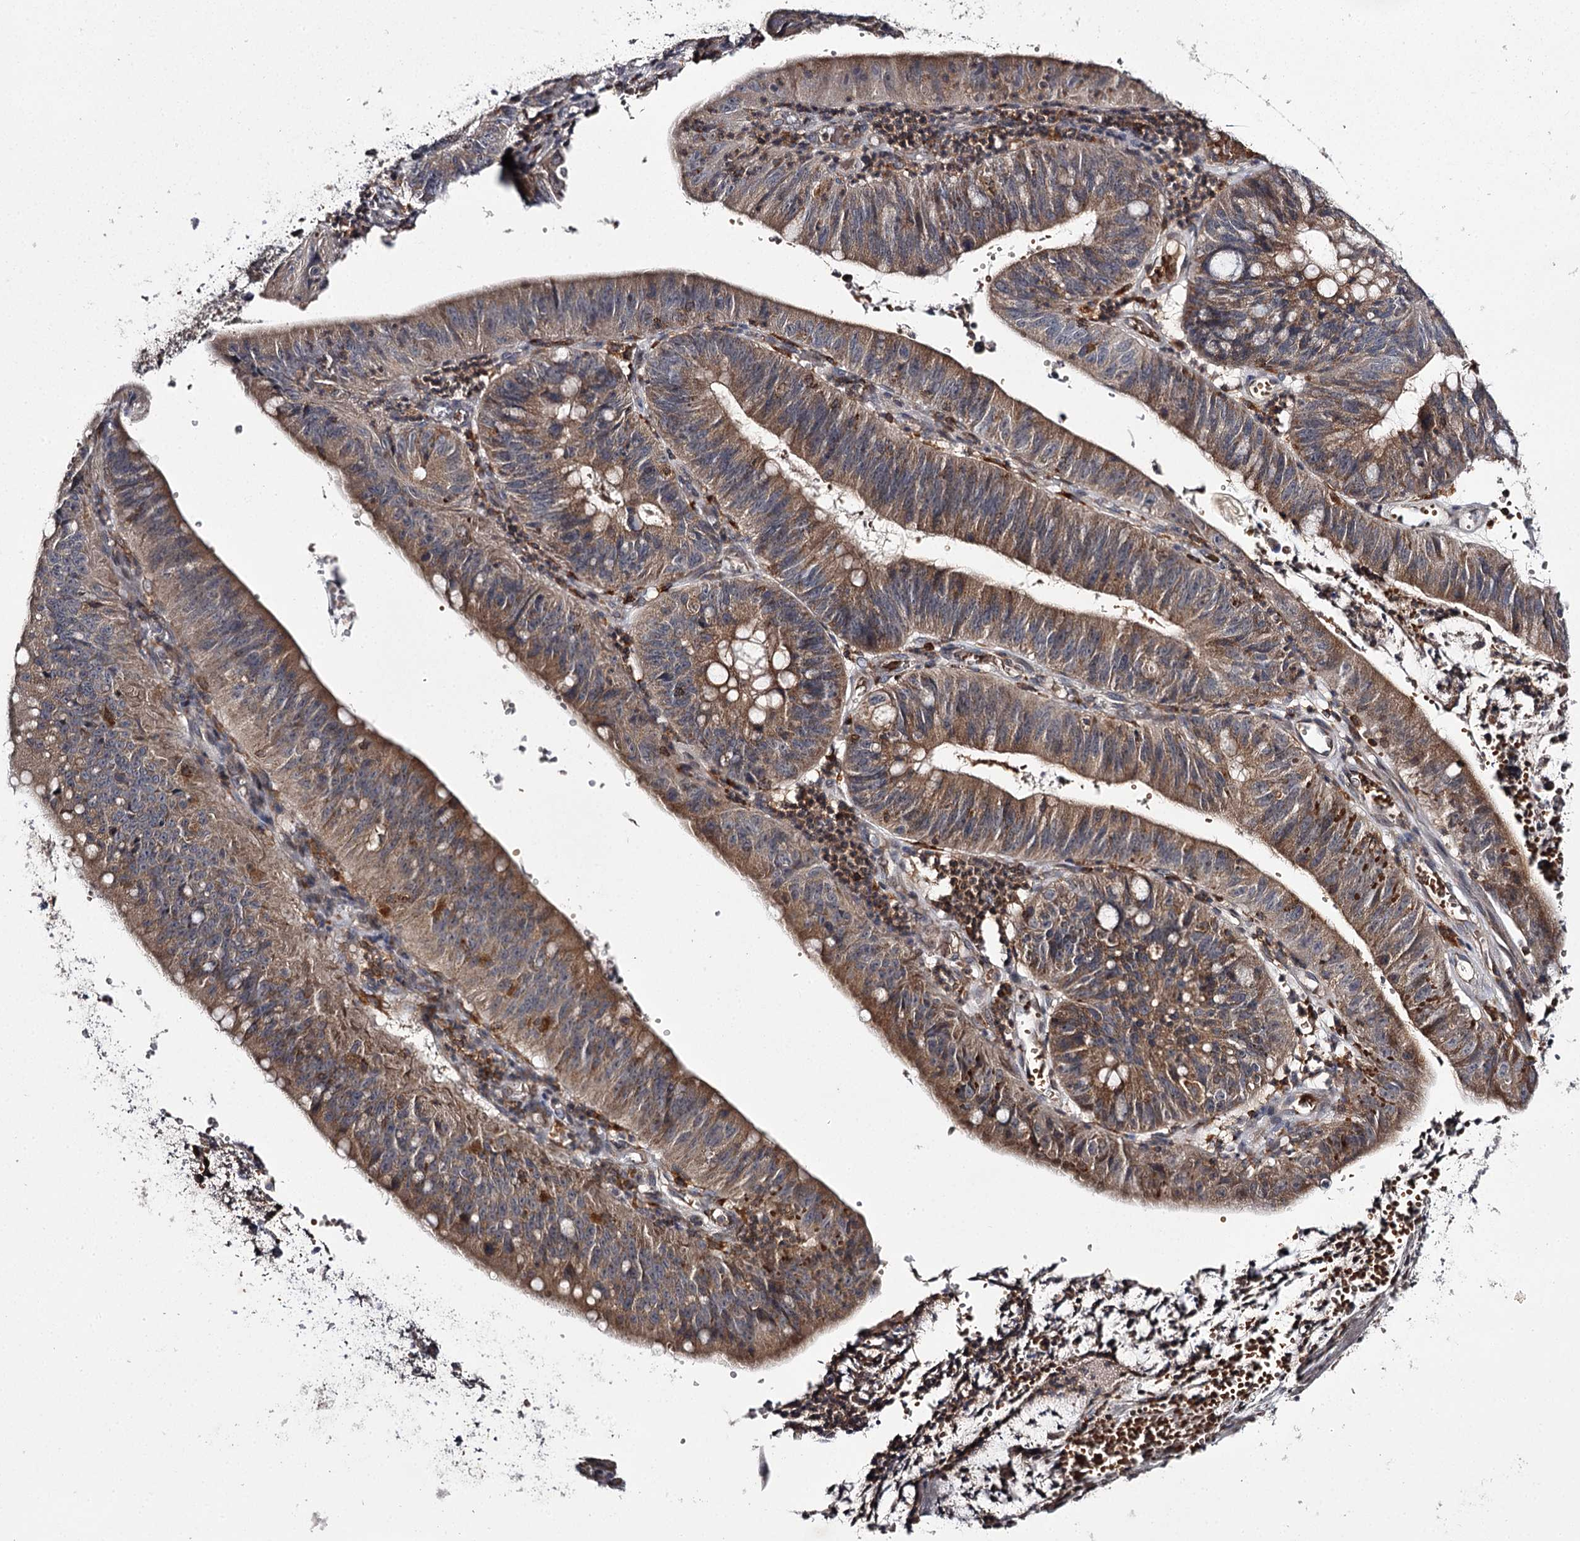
{"staining": {"intensity": "moderate", "quantity": ">75%", "location": "cytoplasmic/membranous"}, "tissue": "stomach cancer", "cell_type": "Tumor cells", "image_type": "cancer", "snomed": [{"axis": "morphology", "description": "Adenocarcinoma, NOS"}, {"axis": "topography", "description": "Stomach"}], "caption": "Immunohistochemistry (IHC) (DAB) staining of adenocarcinoma (stomach) reveals moderate cytoplasmic/membranous protein expression in about >75% of tumor cells.", "gene": "RASSF6", "patient": {"sex": "male", "age": 59}}